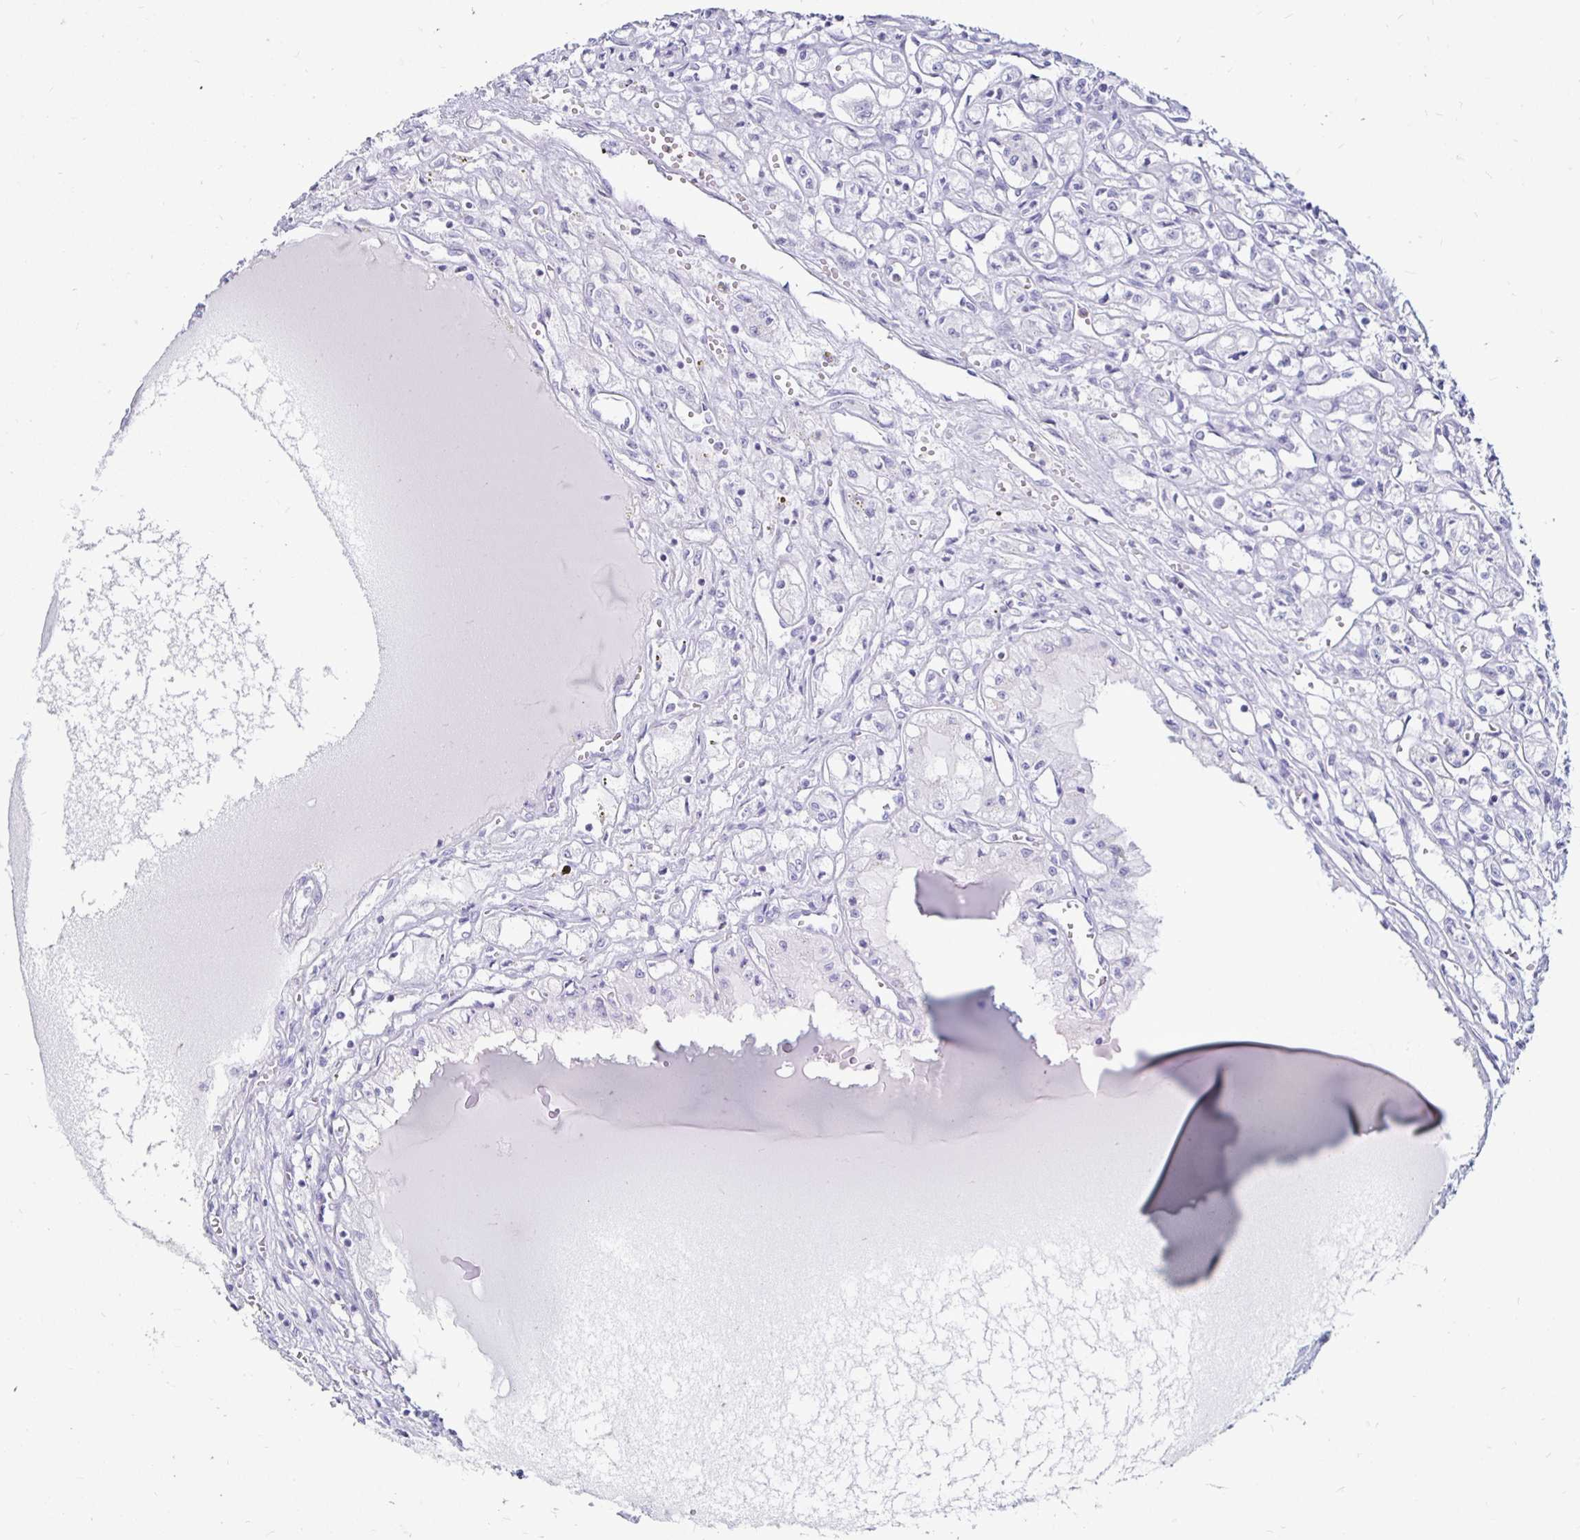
{"staining": {"intensity": "negative", "quantity": "none", "location": "none"}, "tissue": "renal cancer", "cell_type": "Tumor cells", "image_type": "cancer", "snomed": [{"axis": "morphology", "description": "Adenocarcinoma, NOS"}, {"axis": "topography", "description": "Kidney"}], "caption": "Immunohistochemical staining of human renal adenocarcinoma exhibits no significant expression in tumor cells.", "gene": "TIMP1", "patient": {"sex": "male", "age": 56}}